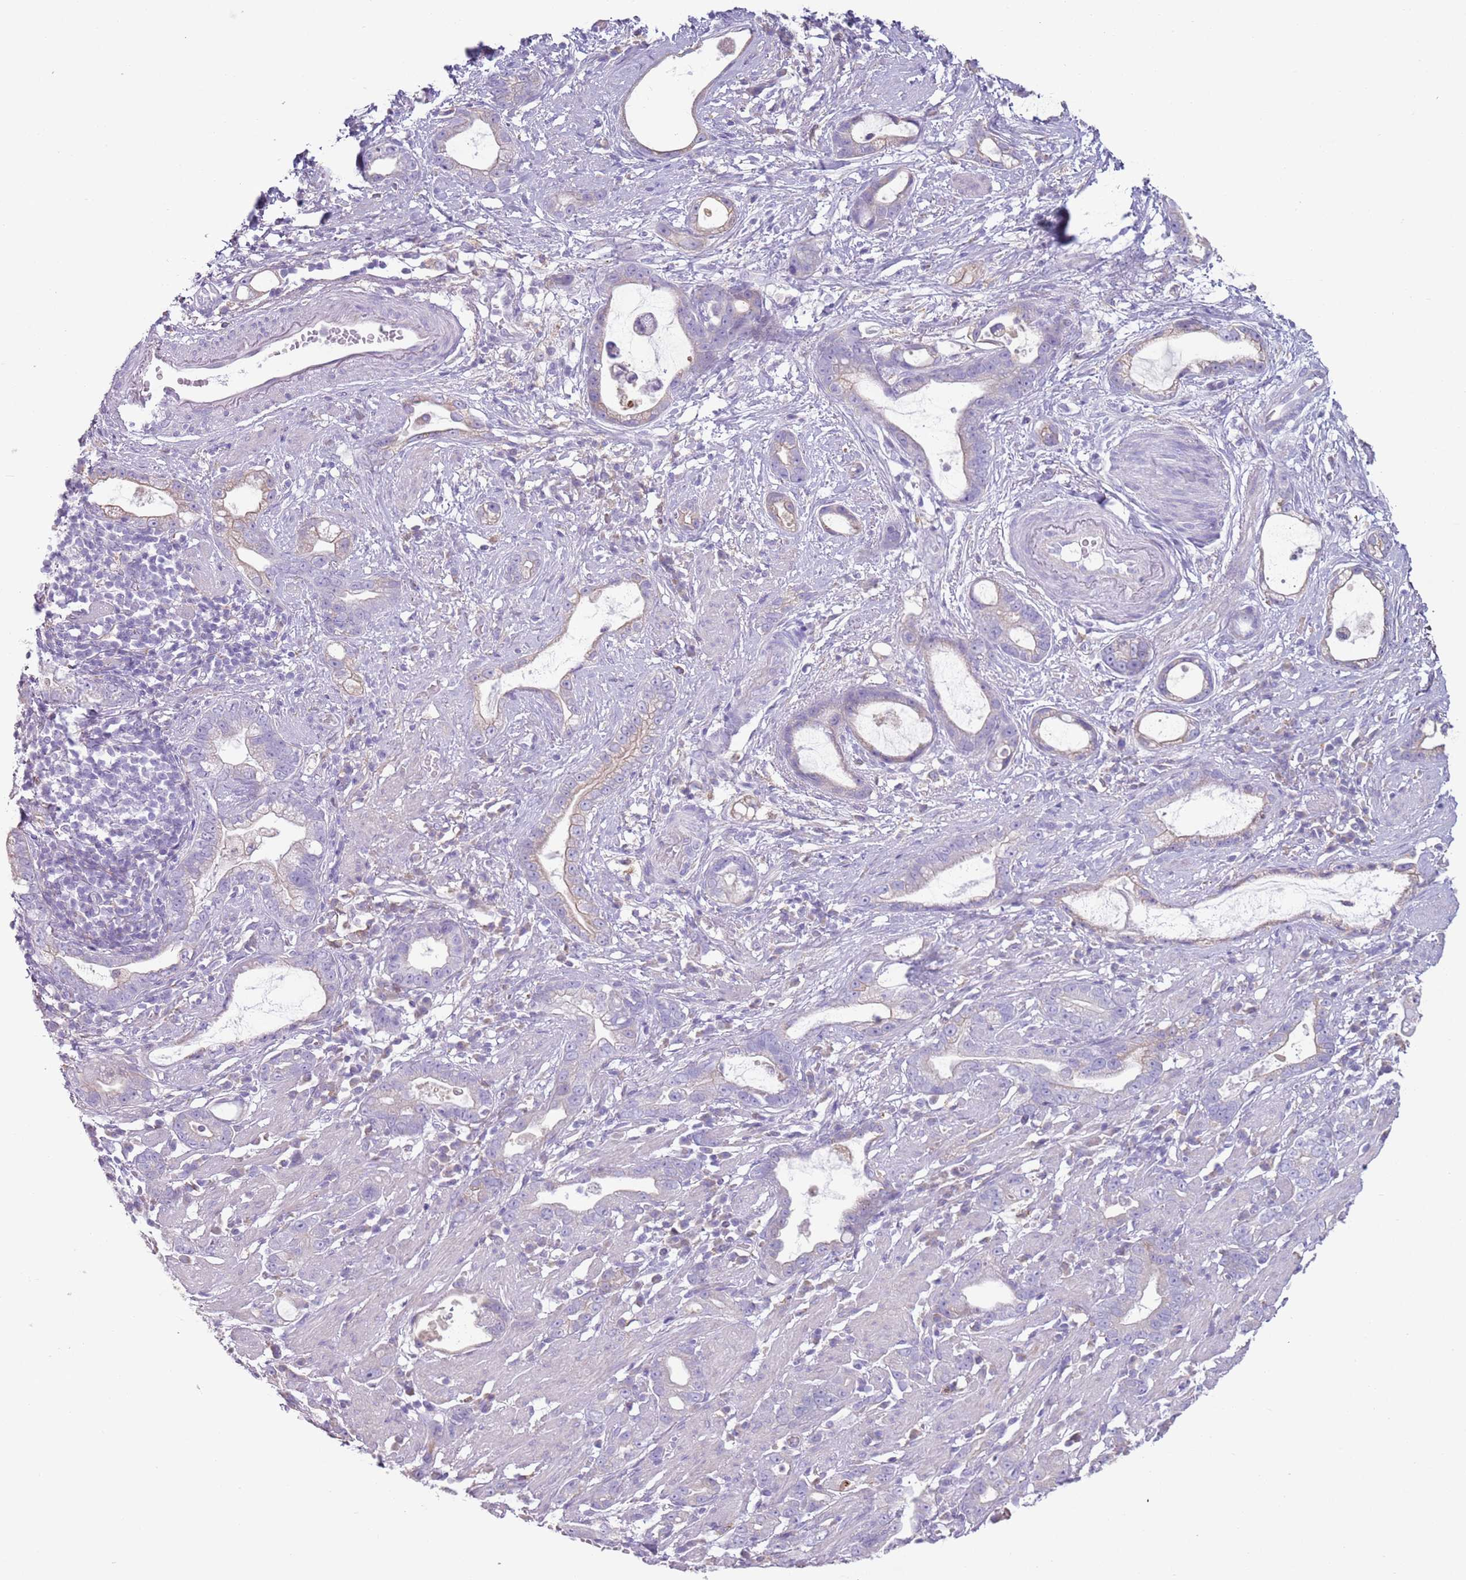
{"staining": {"intensity": "negative", "quantity": "none", "location": "none"}, "tissue": "stomach cancer", "cell_type": "Tumor cells", "image_type": "cancer", "snomed": [{"axis": "morphology", "description": "Adenocarcinoma, NOS"}, {"axis": "topography", "description": "Stomach"}], "caption": "Human stomach cancer (adenocarcinoma) stained for a protein using IHC displays no positivity in tumor cells.", "gene": "OAF", "patient": {"sex": "male", "age": 55}}